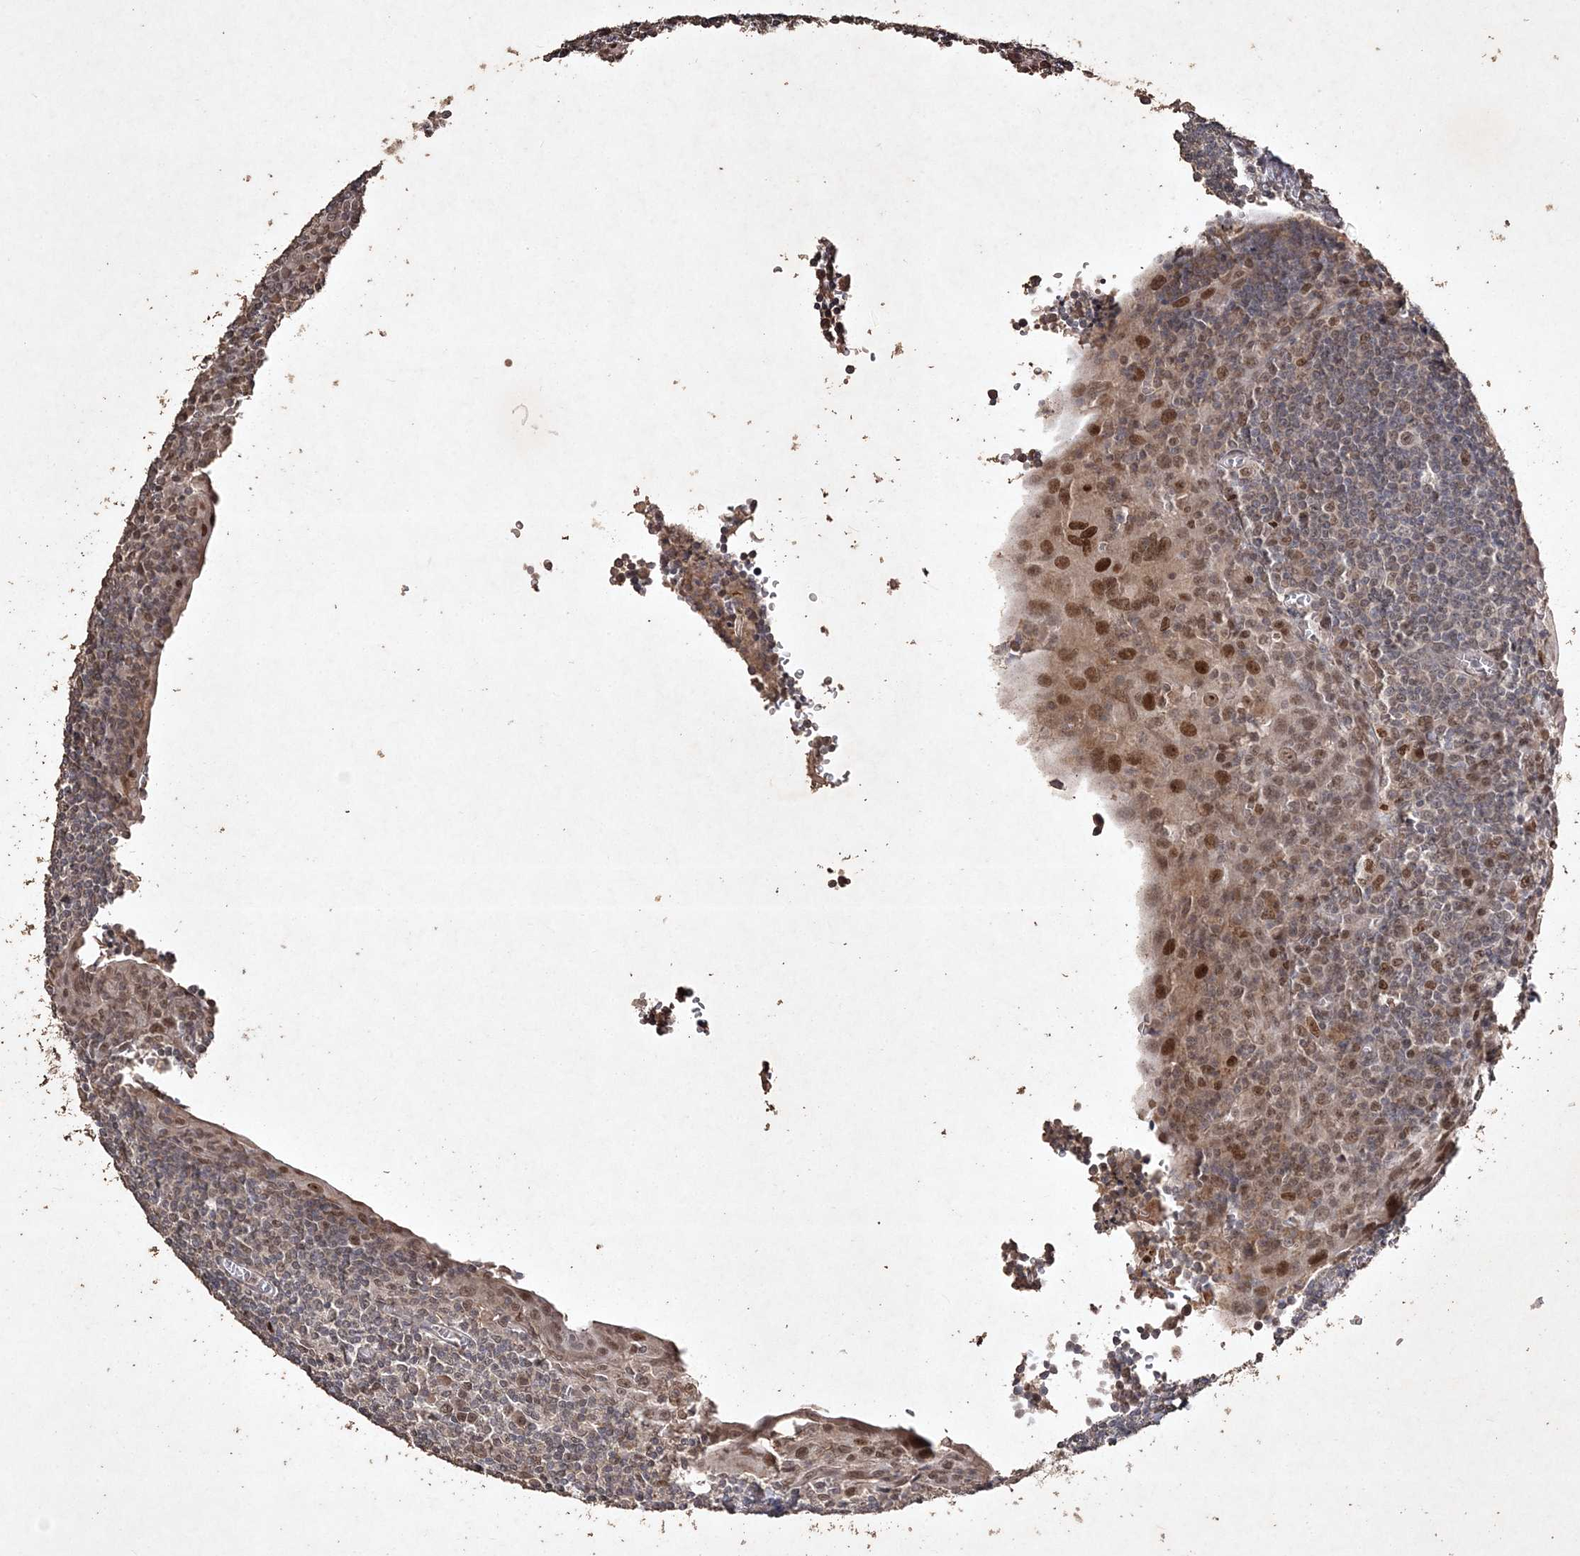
{"staining": {"intensity": "moderate", "quantity": ">75%", "location": "nuclear"}, "tissue": "tonsil", "cell_type": "Germinal center cells", "image_type": "normal", "snomed": [{"axis": "morphology", "description": "Normal tissue, NOS"}, {"axis": "topography", "description": "Tonsil"}], "caption": "A high-resolution histopathology image shows IHC staining of normal tonsil, which shows moderate nuclear expression in about >75% of germinal center cells. (Stains: DAB (3,3'-diaminobenzidine) in brown, nuclei in blue, Microscopy: brightfield microscopy at high magnification).", "gene": "C3orf38", "patient": {"sex": "male", "age": 37}}